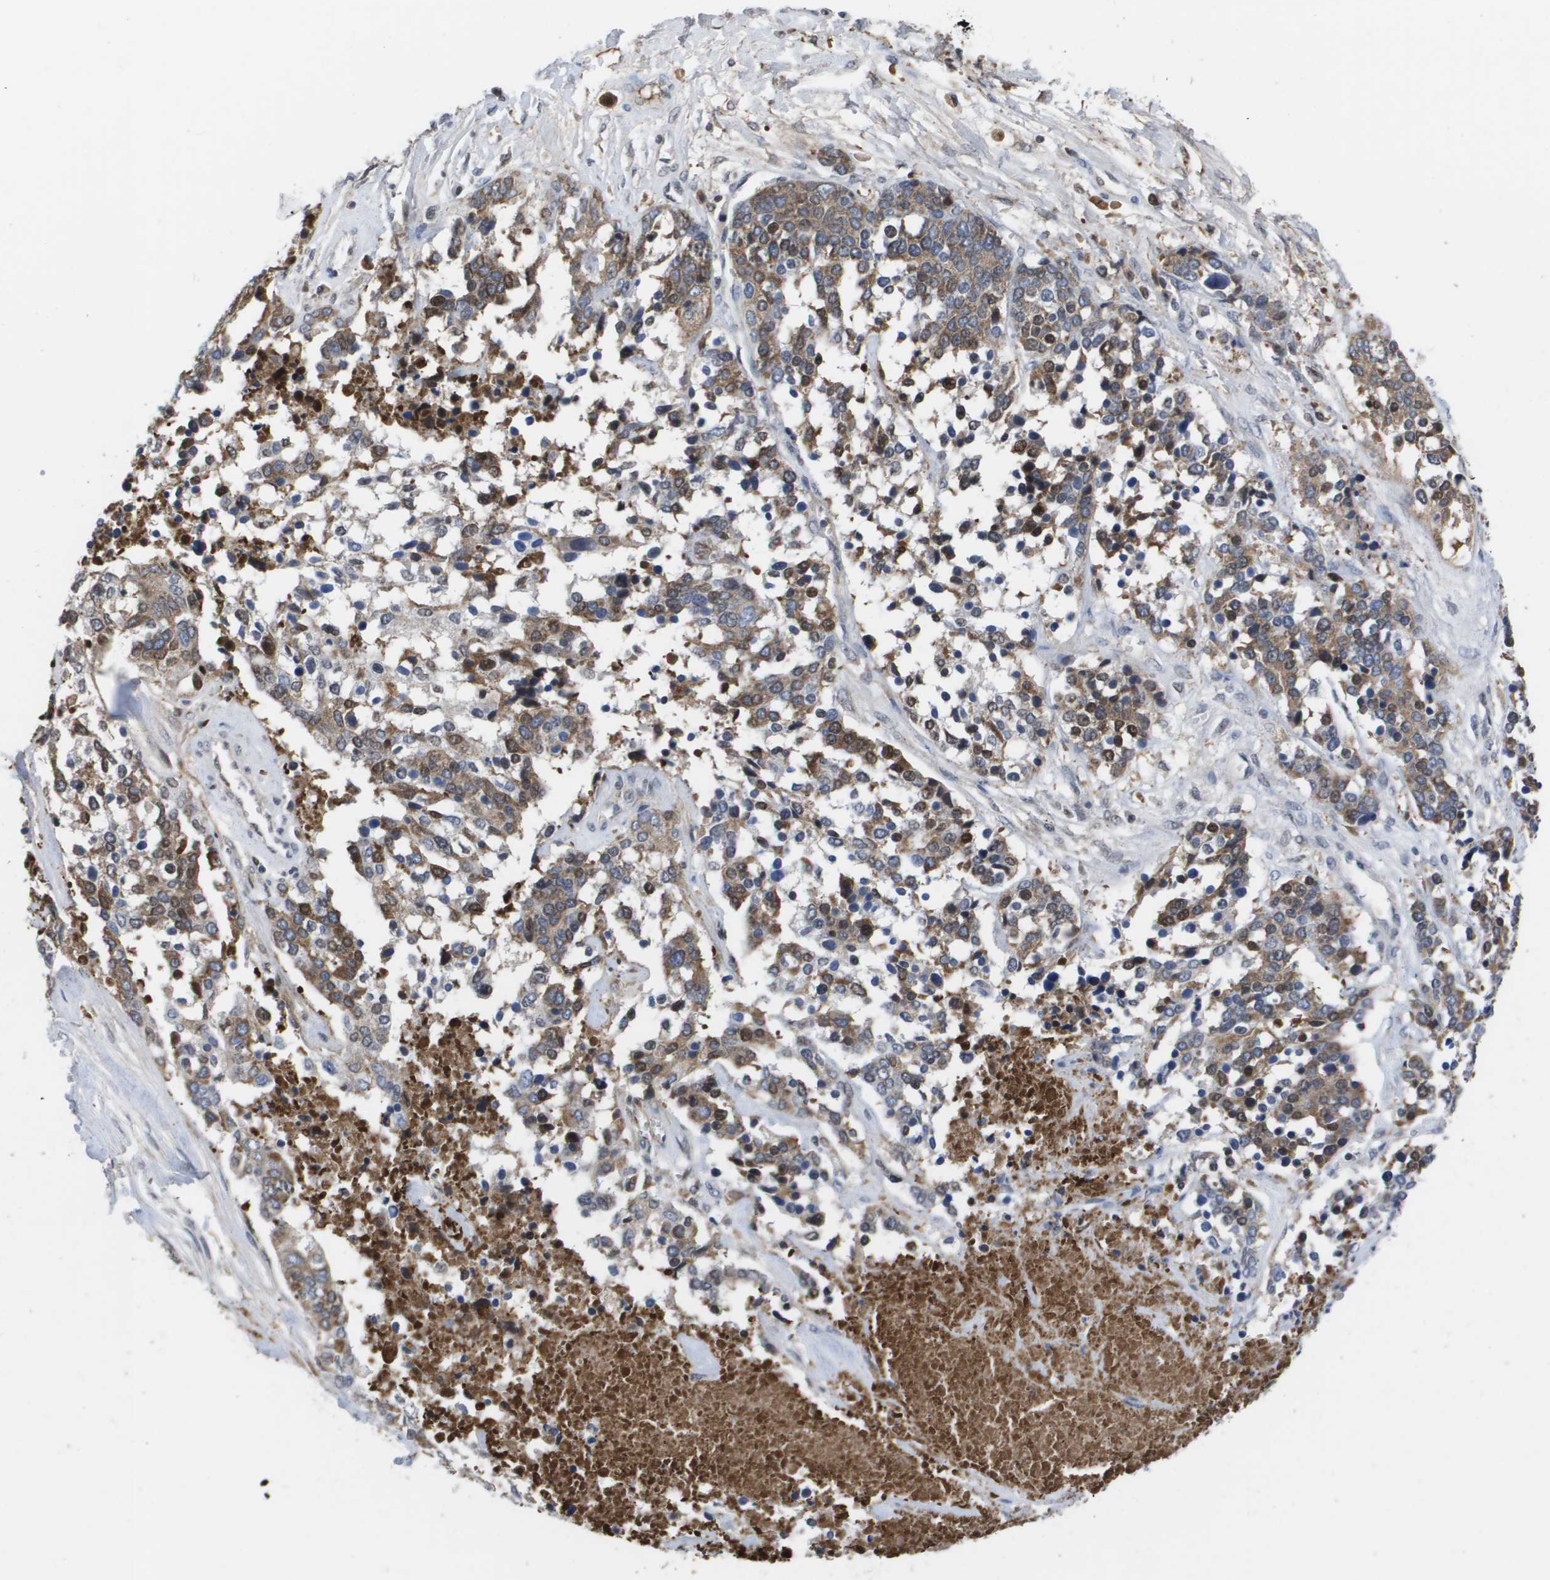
{"staining": {"intensity": "strong", "quantity": ">75%", "location": "cytoplasmic/membranous"}, "tissue": "ovarian cancer", "cell_type": "Tumor cells", "image_type": "cancer", "snomed": [{"axis": "morphology", "description": "Cystadenocarcinoma, serous, NOS"}, {"axis": "topography", "description": "Ovary"}], "caption": "Tumor cells reveal strong cytoplasmic/membranous staining in approximately >75% of cells in ovarian cancer.", "gene": "SERPINC1", "patient": {"sex": "female", "age": 44}}